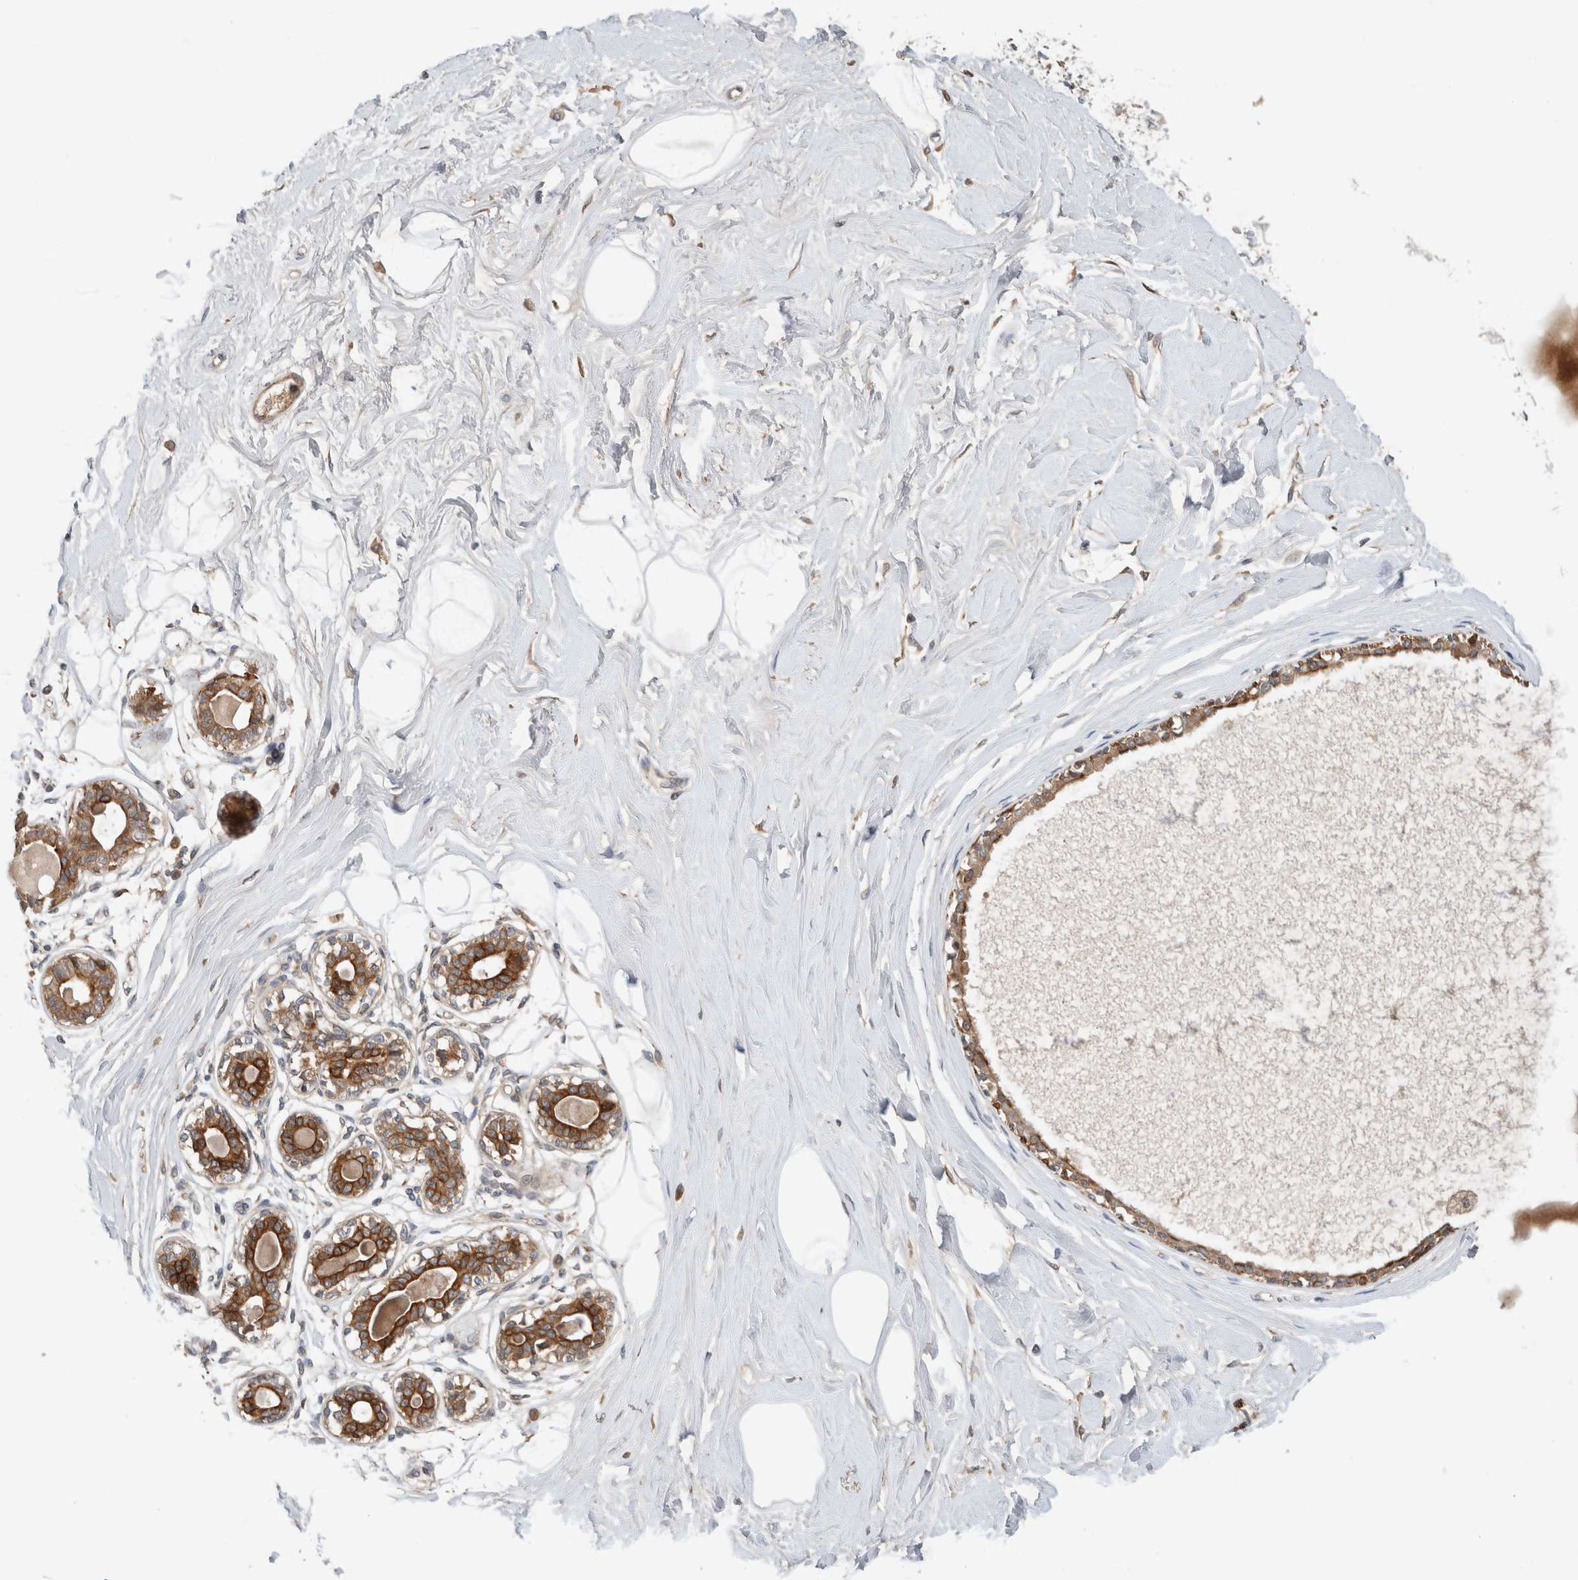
{"staining": {"intensity": "negative", "quantity": "none", "location": "none"}, "tissue": "breast", "cell_type": "Adipocytes", "image_type": "normal", "snomed": [{"axis": "morphology", "description": "Normal tissue, NOS"}, {"axis": "topography", "description": "Breast"}], "caption": "This is a micrograph of immunohistochemistry staining of benign breast, which shows no positivity in adipocytes. The staining was performed using DAB (3,3'-diaminobenzidine) to visualize the protein expression in brown, while the nuclei were stained in blue with hematoxylin (Magnification: 20x).", "gene": "ARMC9", "patient": {"sex": "female", "age": 45}}